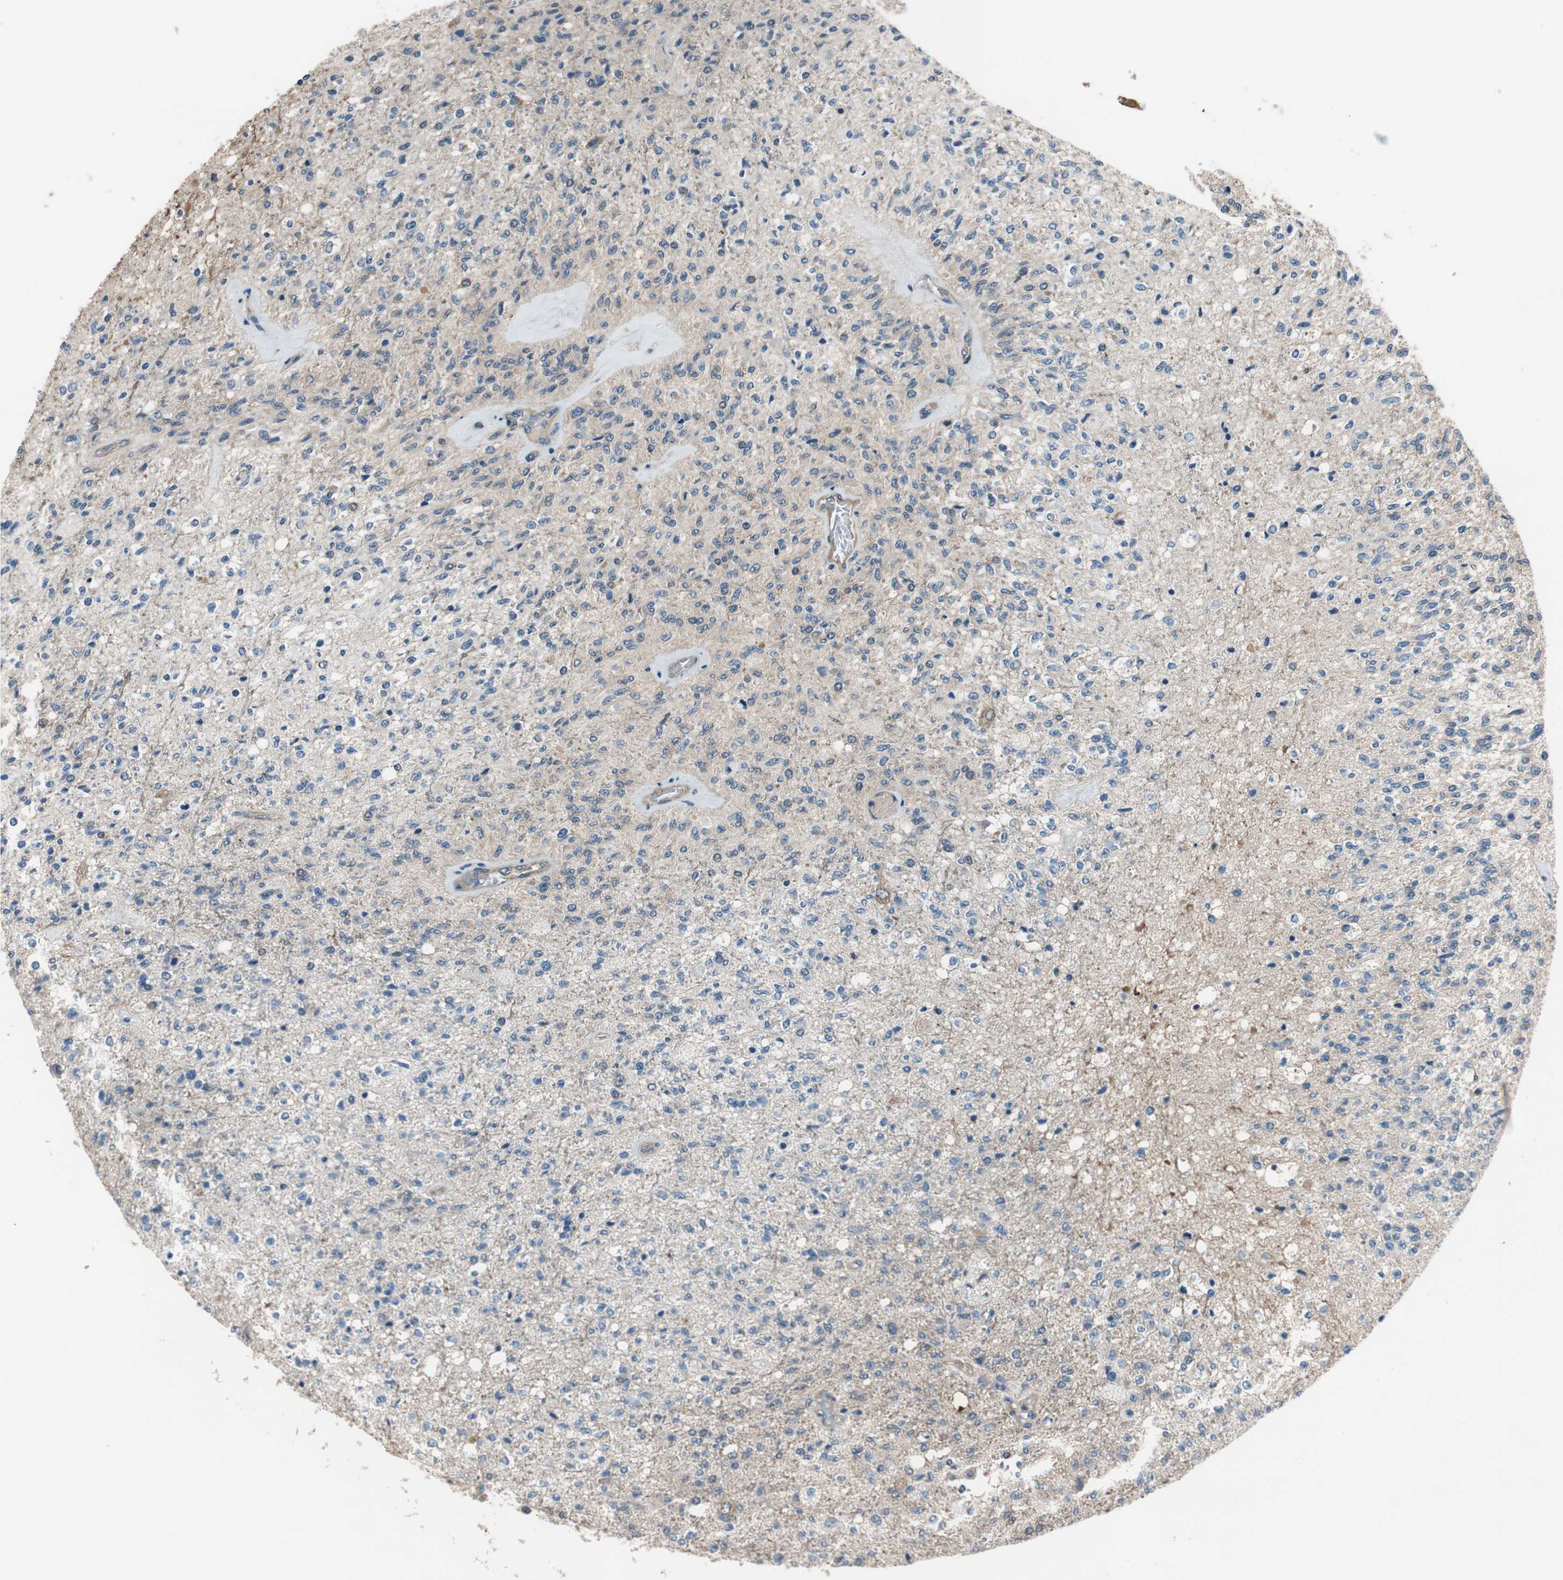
{"staining": {"intensity": "weak", "quantity": "<25%", "location": "cytoplasmic/membranous"}, "tissue": "glioma", "cell_type": "Tumor cells", "image_type": "cancer", "snomed": [{"axis": "morphology", "description": "Normal tissue, NOS"}, {"axis": "morphology", "description": "Glioma, malignant, High grade"}, {"axis": "topography", "description": "Cerebral cortex"}], "caption": "Immunohistochemistry (IHC) photomicrograph of neoplastic tissue: malignant glioma (high-grade) stained with DAB displays no significant protein expression in tumor cells.", "gene": "CALML3", "patient": {"sex": "male", "age": 77}}